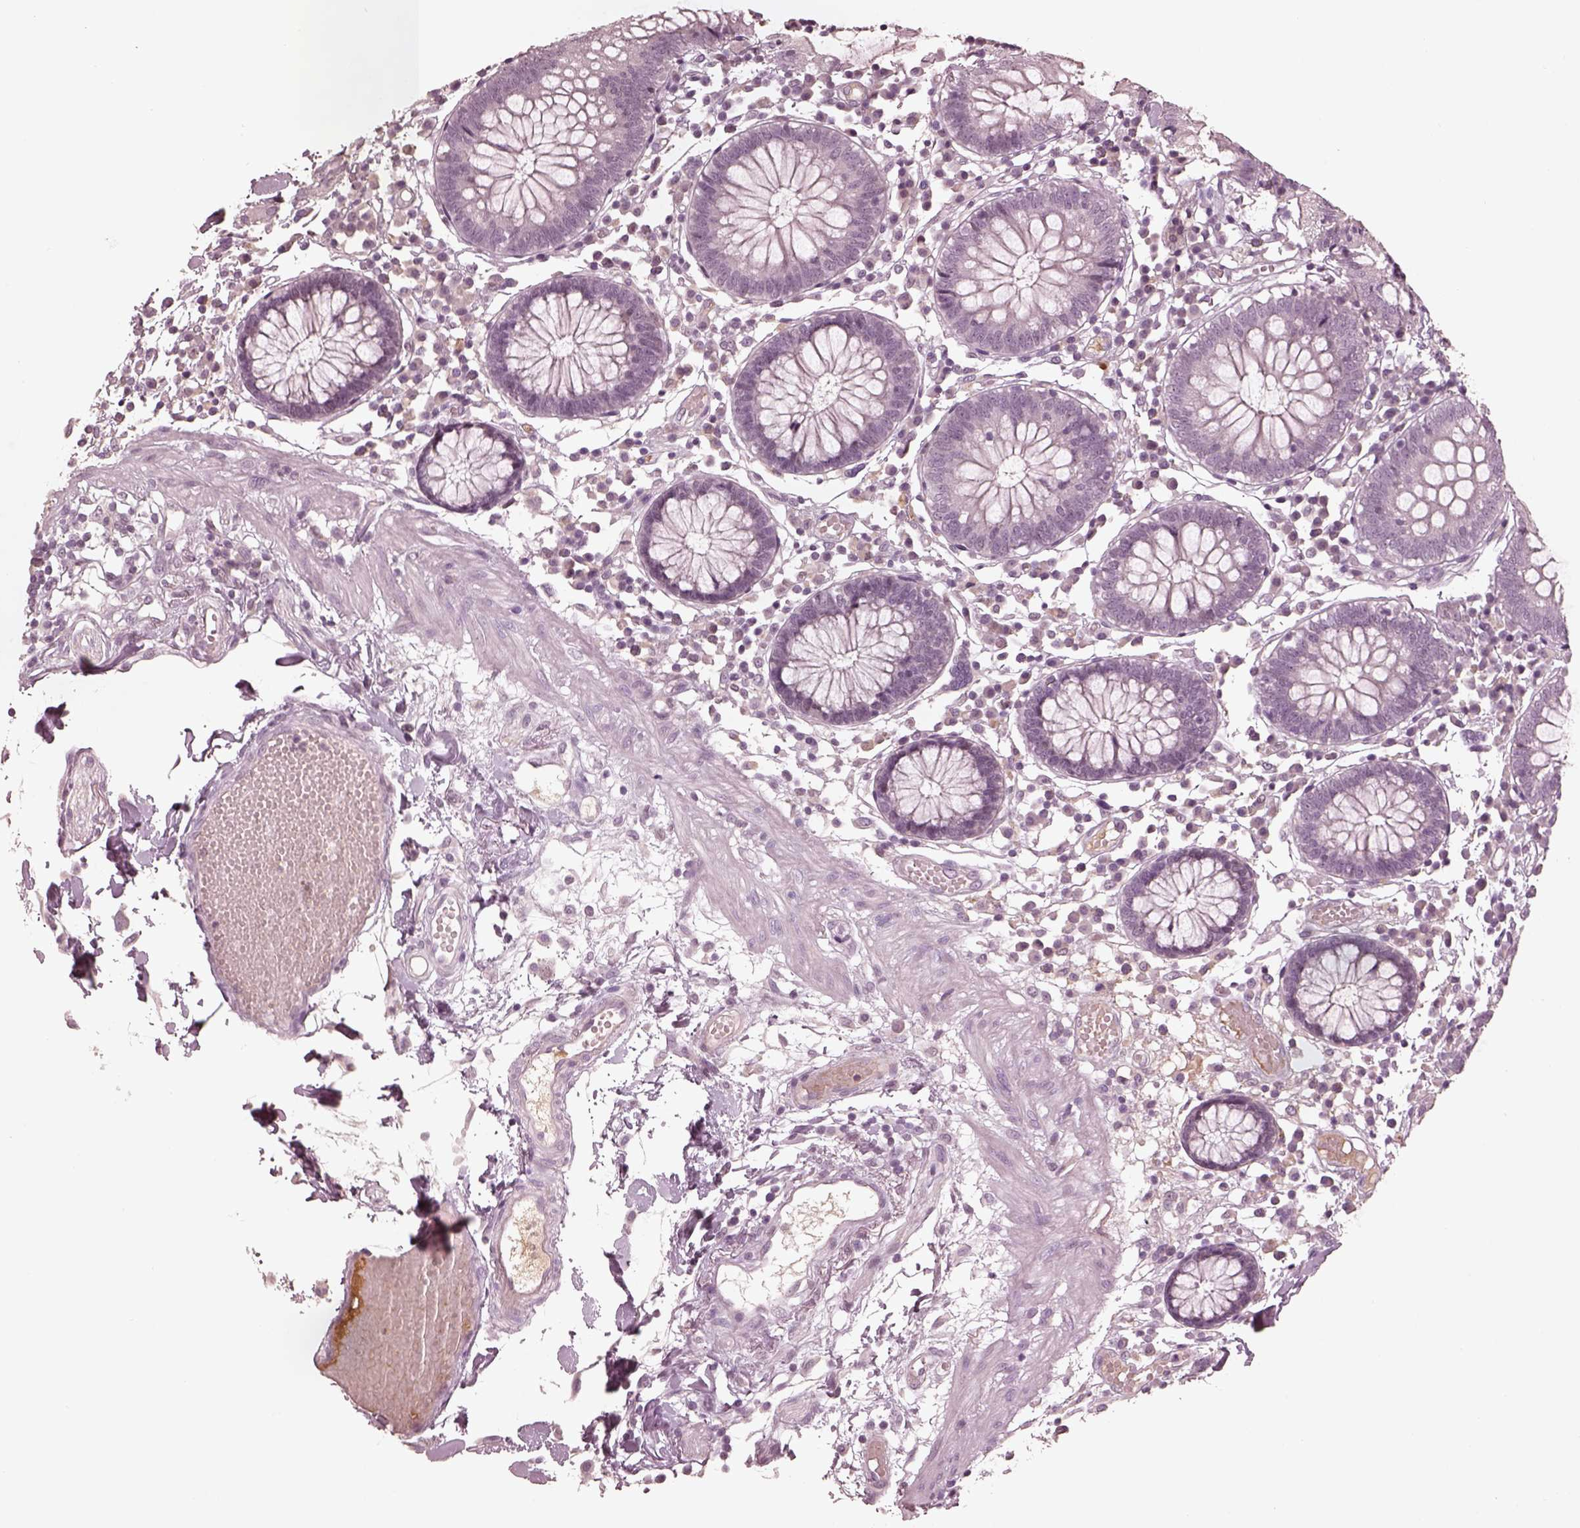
{"staining": {"intensity": "negative", "quantity": "none", "location": "none"}, "tissue": "colon", "cell_type": "Endothelial cells", "image_type": "normal", "snomed": [{"axis": "morphology", "description": "Normal tissue, NOS"}, {"axis": "morphology", "description": "Adenocarcinoma, NOS"}, {"axis": "topography", "description": "Colon"}], "caption": "Endothelial cells are negative for protein expression in benign human colon. (Brightfield microscopy of DAB immunohistochemistry at high magnification).", "gene": "KCNA2", "patient": {"sex": "male", "age": 83}}